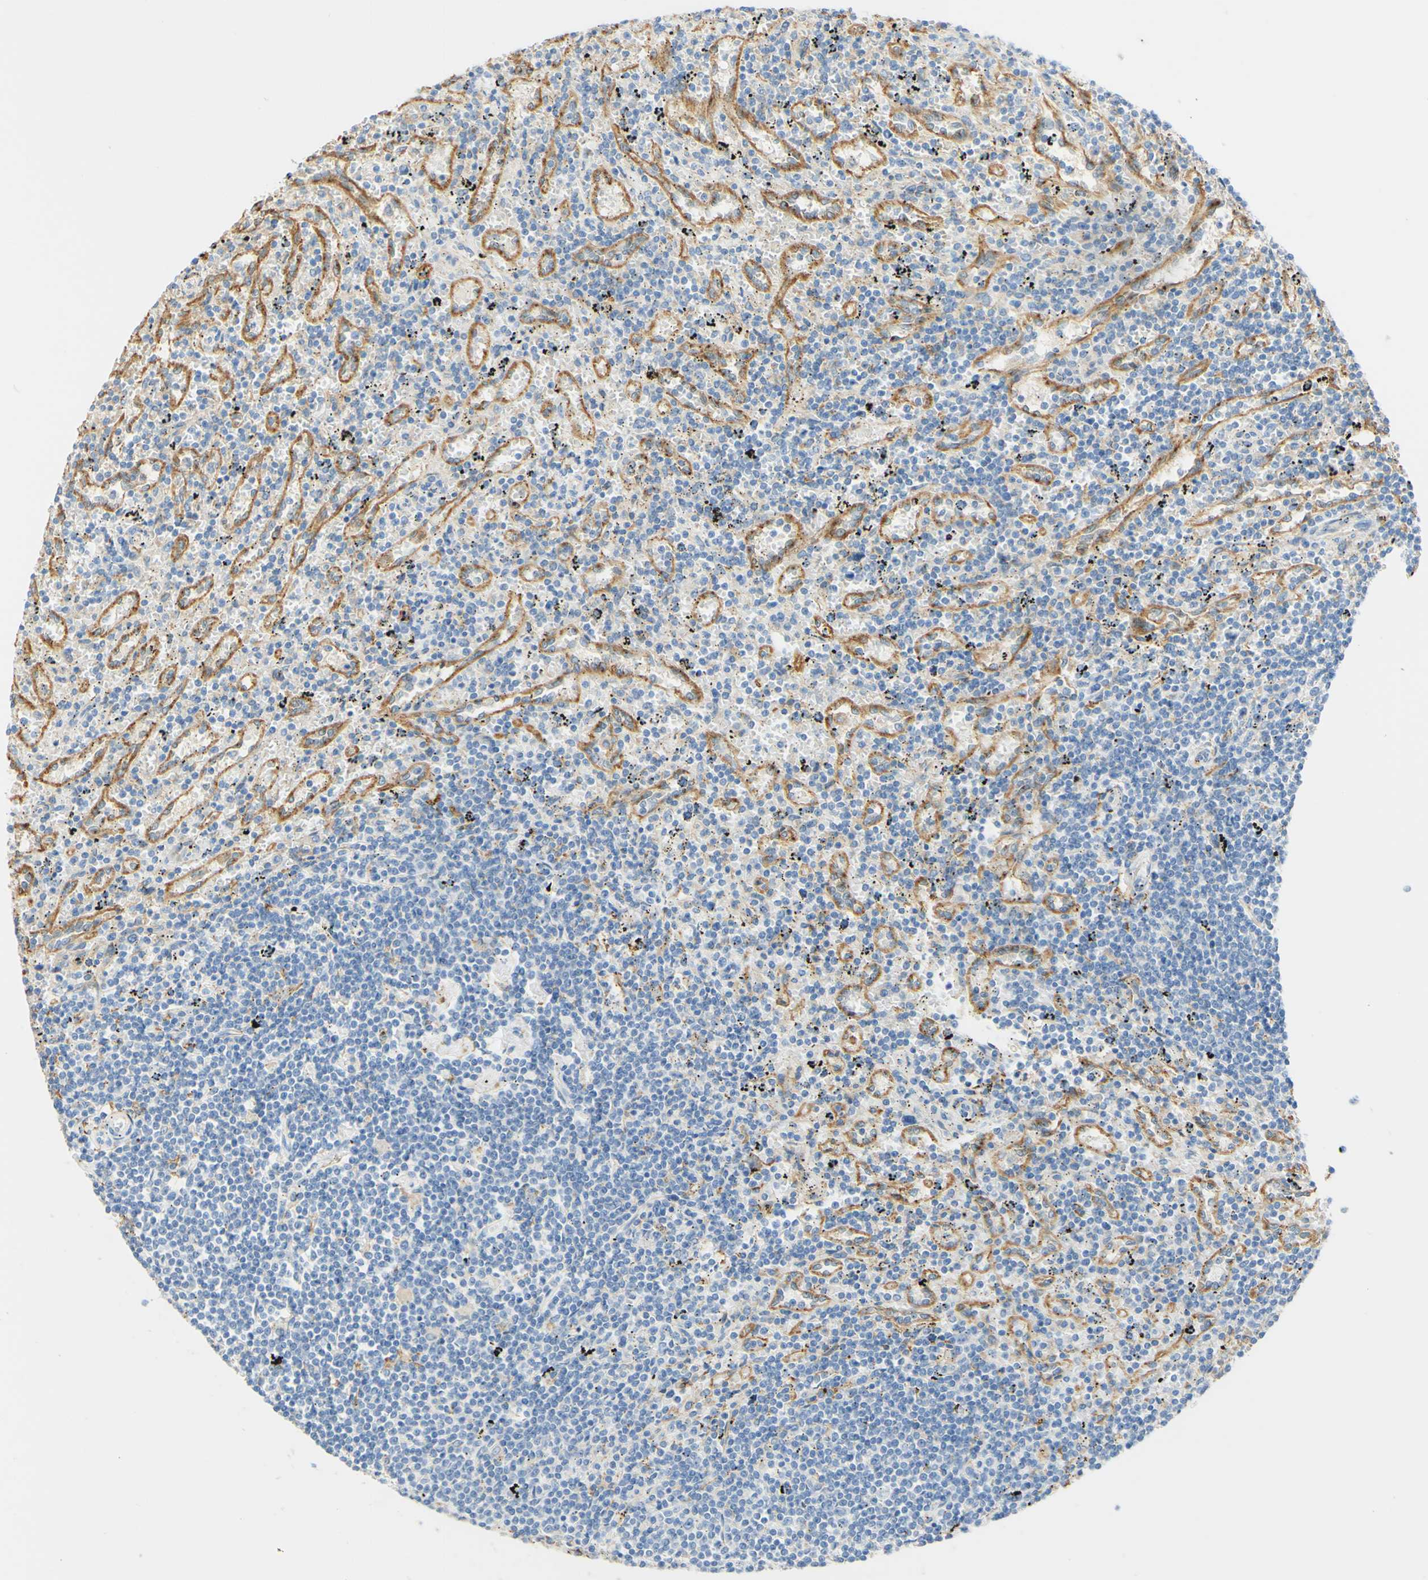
{"staining": {"intensity": "negative", "quantity": "none", "location": "none"}, "tissue": "lymphoma", "cell_type": "Tumor cells", "image_type": "cancer", "snomed": [{"axis": "morphology", "description": "Malignant lymphoma, non-Hodgkin's type, Low grade"}, {"axis": "topography", "description": "Spleen"}], "caption": "Tumor cells are negative for protein expression in human lymphoma.", "gene": "FCGRT", "patient": {"sex": "male", "age": 76}}